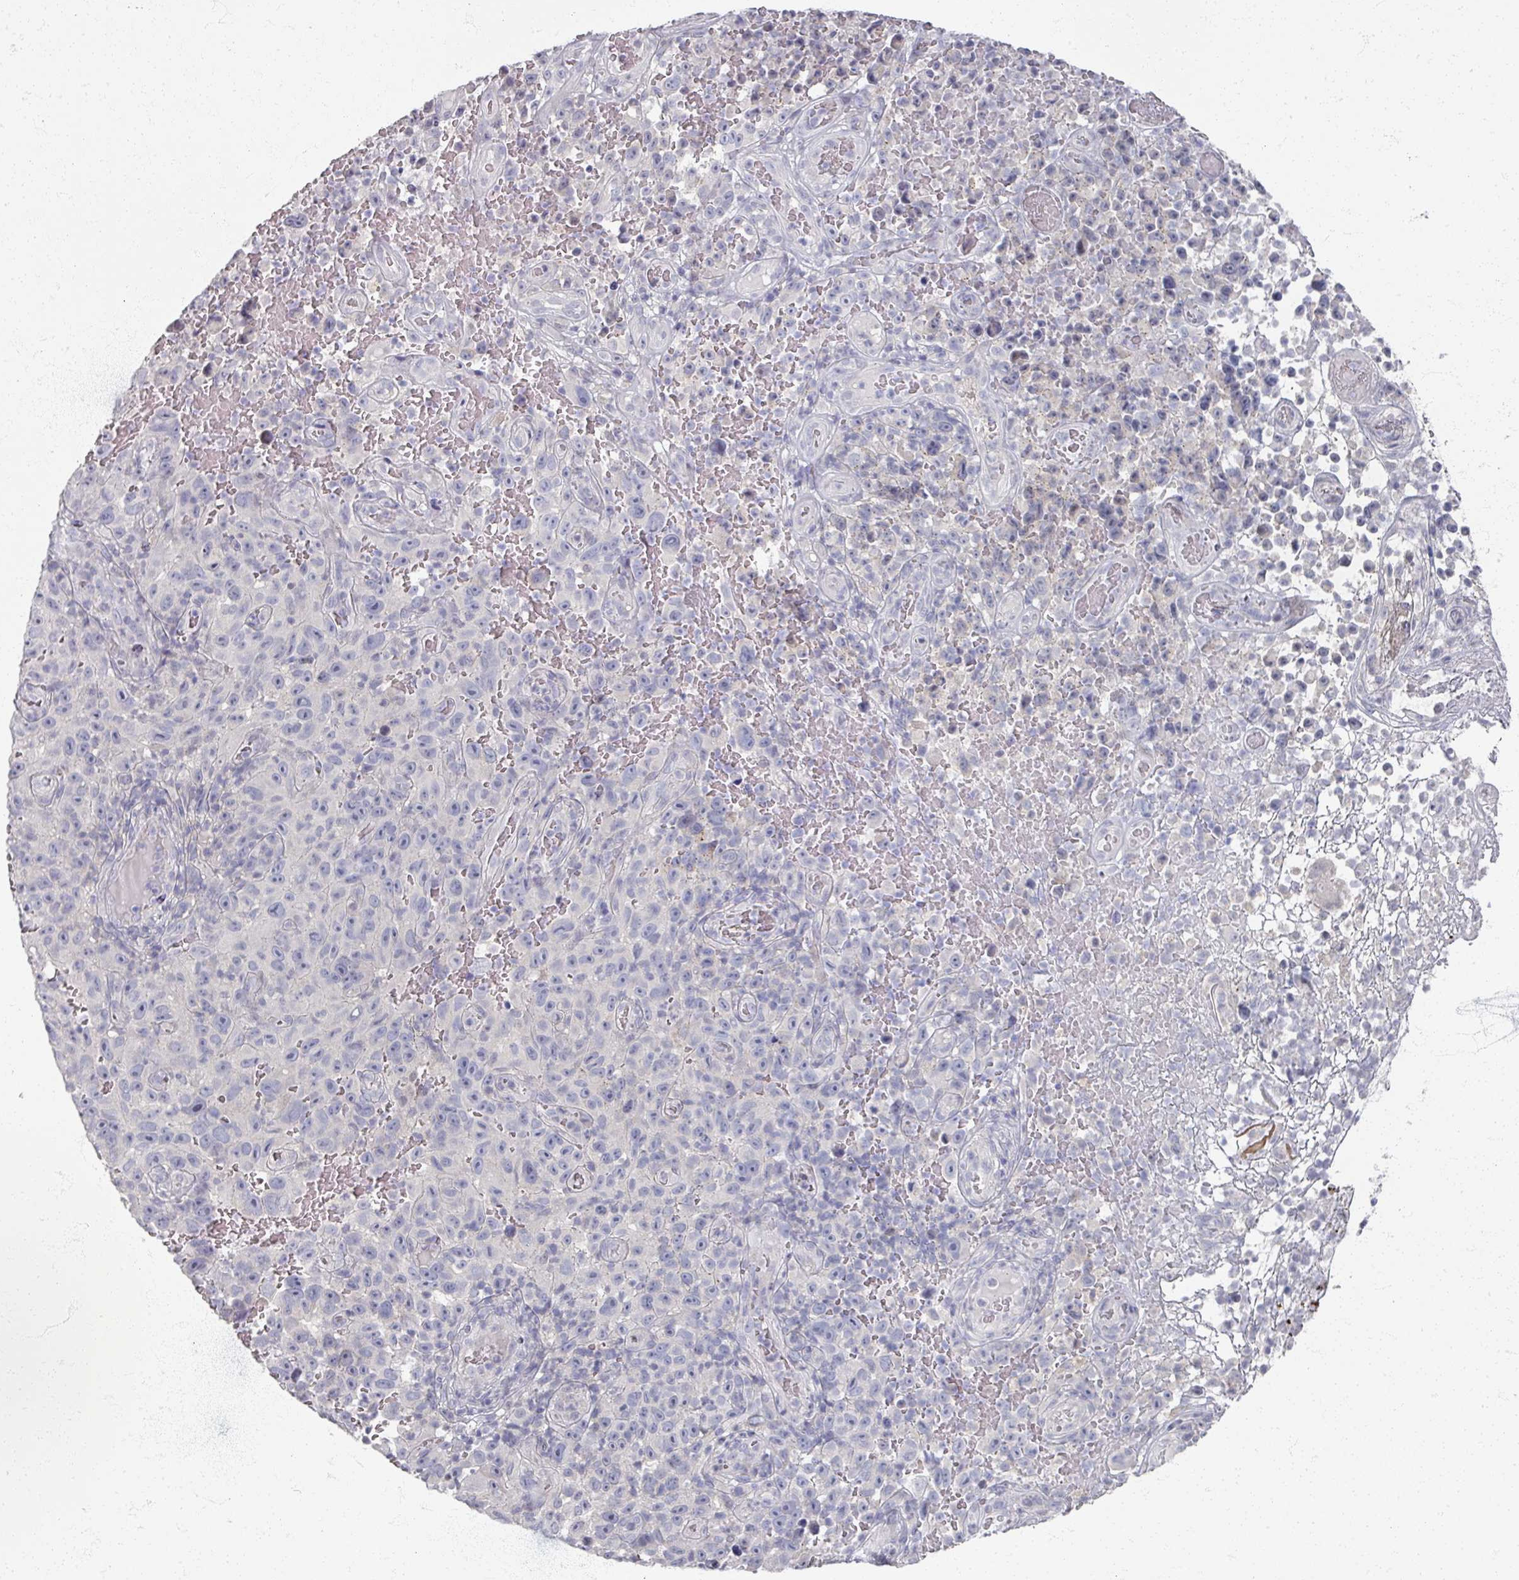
{"staining": {"intensity": "negative", "quantity": "none", "location": "none"}, "tissue": "melanoma", "cell_type": "Tumor cells", "image_type": "cancer", "snomed": [{"axis": "morphology", "description": "Malignant melanoma, NOS"}, {"axis": "topography", "description": "Skin"}], "caption": "Tumor cells are negative for brown protein staining in malignant melanoma.", "gene": "TTYH3", "patient": {"sex": "female", "age": 82}}